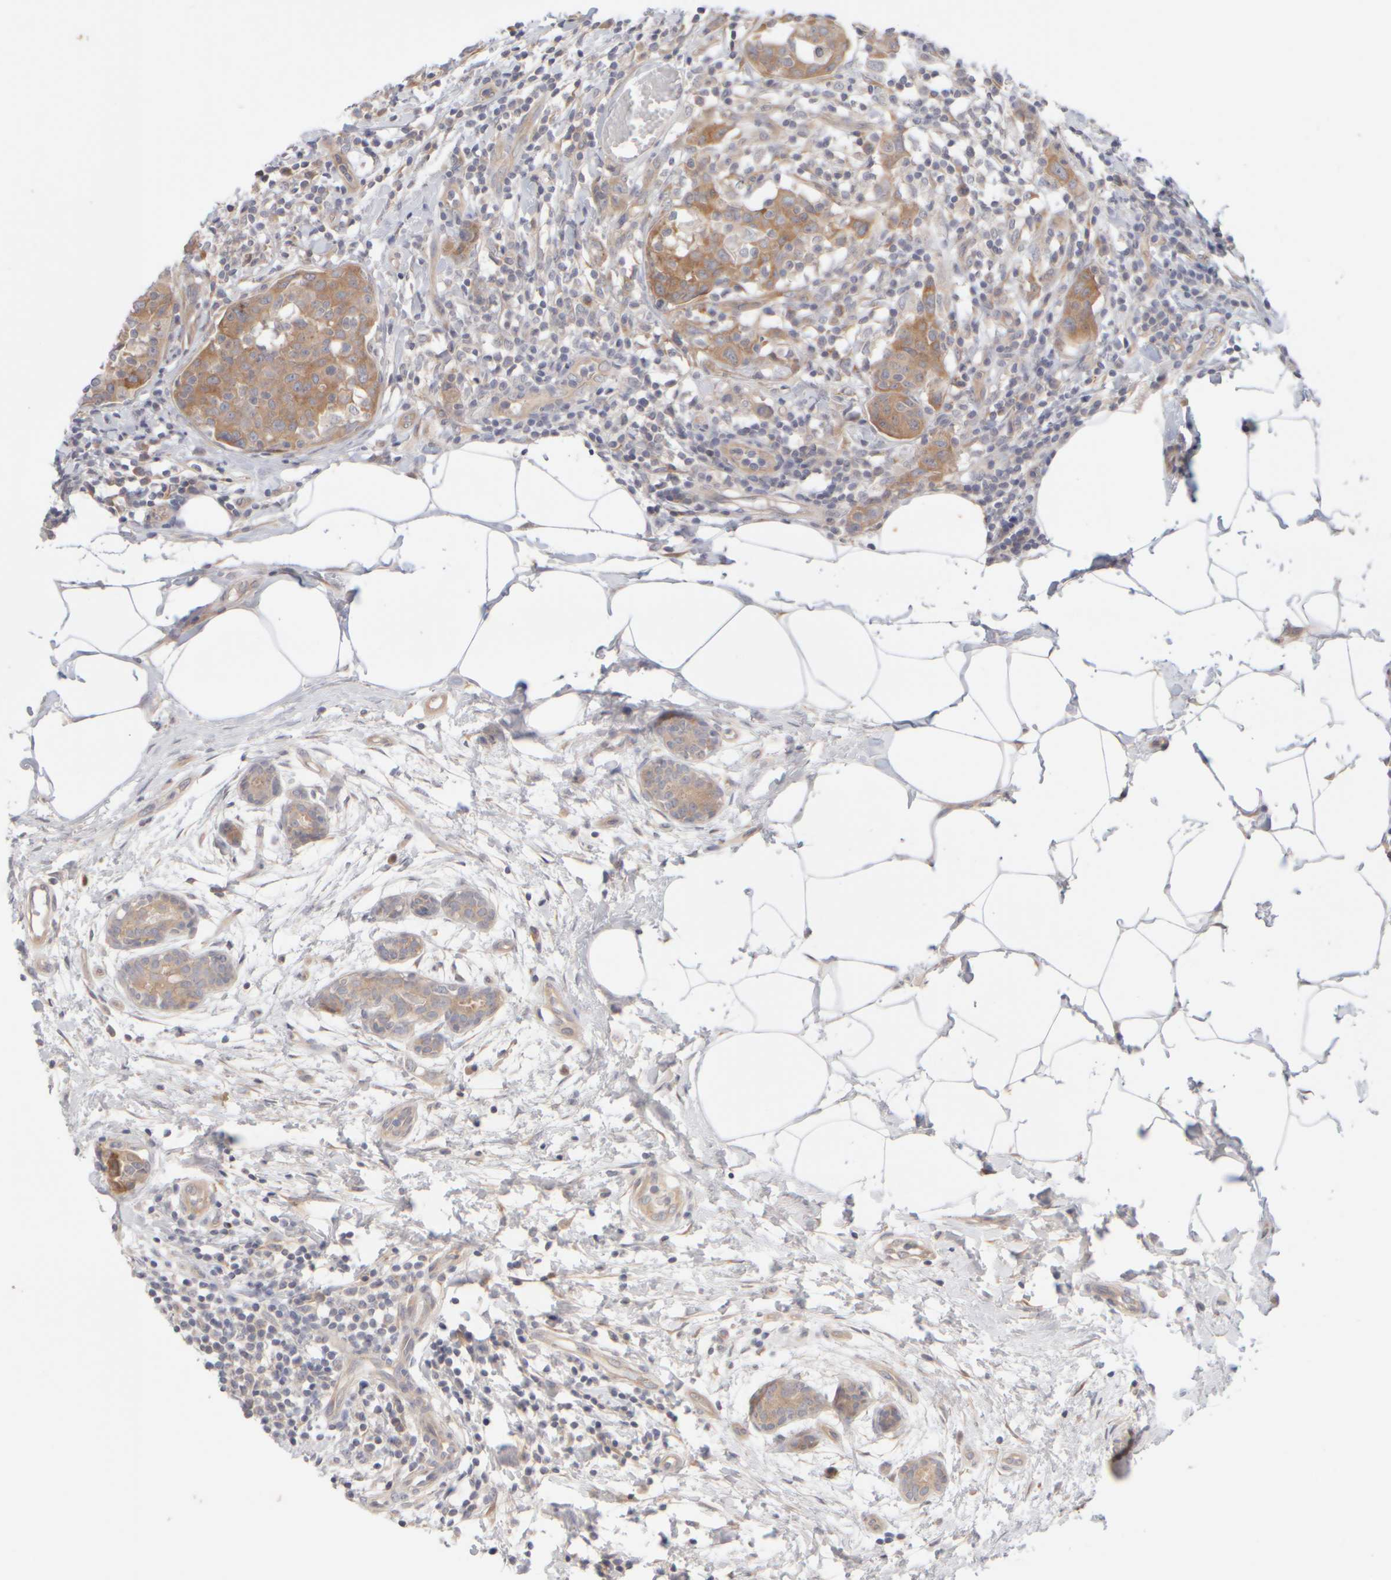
{"staining": {"intensity": "moderate", "quantity": ">75%", "location": "cytoplasmic/membranous"}, "tissue": "breast cancer", "cell_type": "Tumor cells", "image_type": "cancer", "snomed": [{"axis": "morphology", "description": "Normal tissue, NOS"}, {"axis": "morphology", "description": "Duct carcinoma"}, {"axis": "topography", "description": "Breast"}], "caption": "This image displays immunohistochemistry staining of human breast cancer (intraductal carcinoma), with medium moderate cytoplasmic/membranous positivity in about >75% of tumor cells.", "gene": "GOPC", "patient": {"sex": "female", "age": 37}}